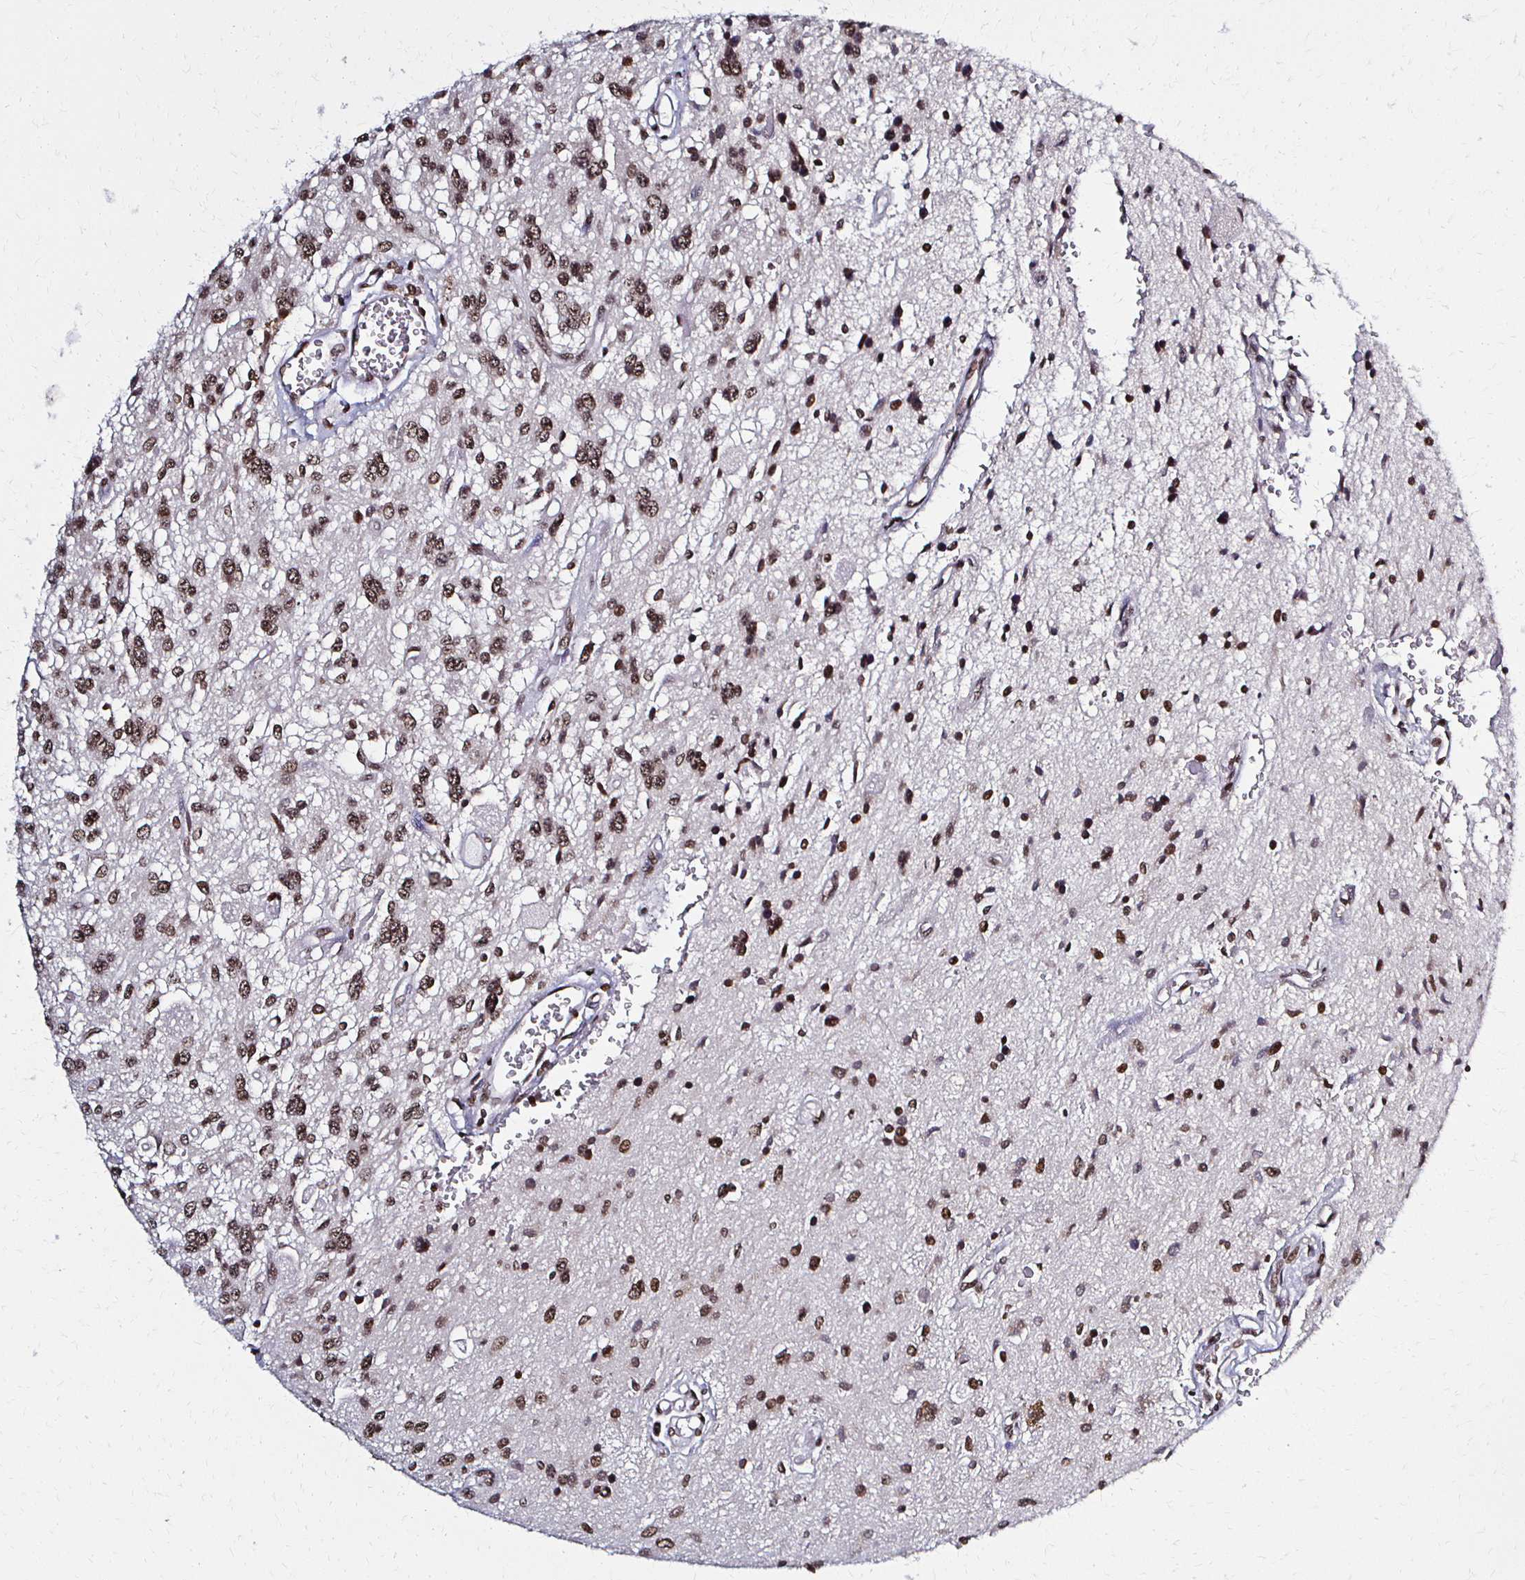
{"staining": {"intensity": "moderate", "quantity": ">75%", "location": "nuclear"}, "tissue": "glioma", "cell_type": "Tumor cells", "image_type": "cancer", "snomed": [{"axis": "morphology", "description": "Glioma, malignant, Low grade"}, {"axis": "topography", "description": "Cerebellum"}], "caption": "Immunohistochemistry (DAB (3,3'-diaminobenzidine)) staining of glioma shows moderate nuclear protein positivity in approximately >75% of tumor cells.", "gene": "HOXA9", "patient": {"sex": "female", "age": 14}}